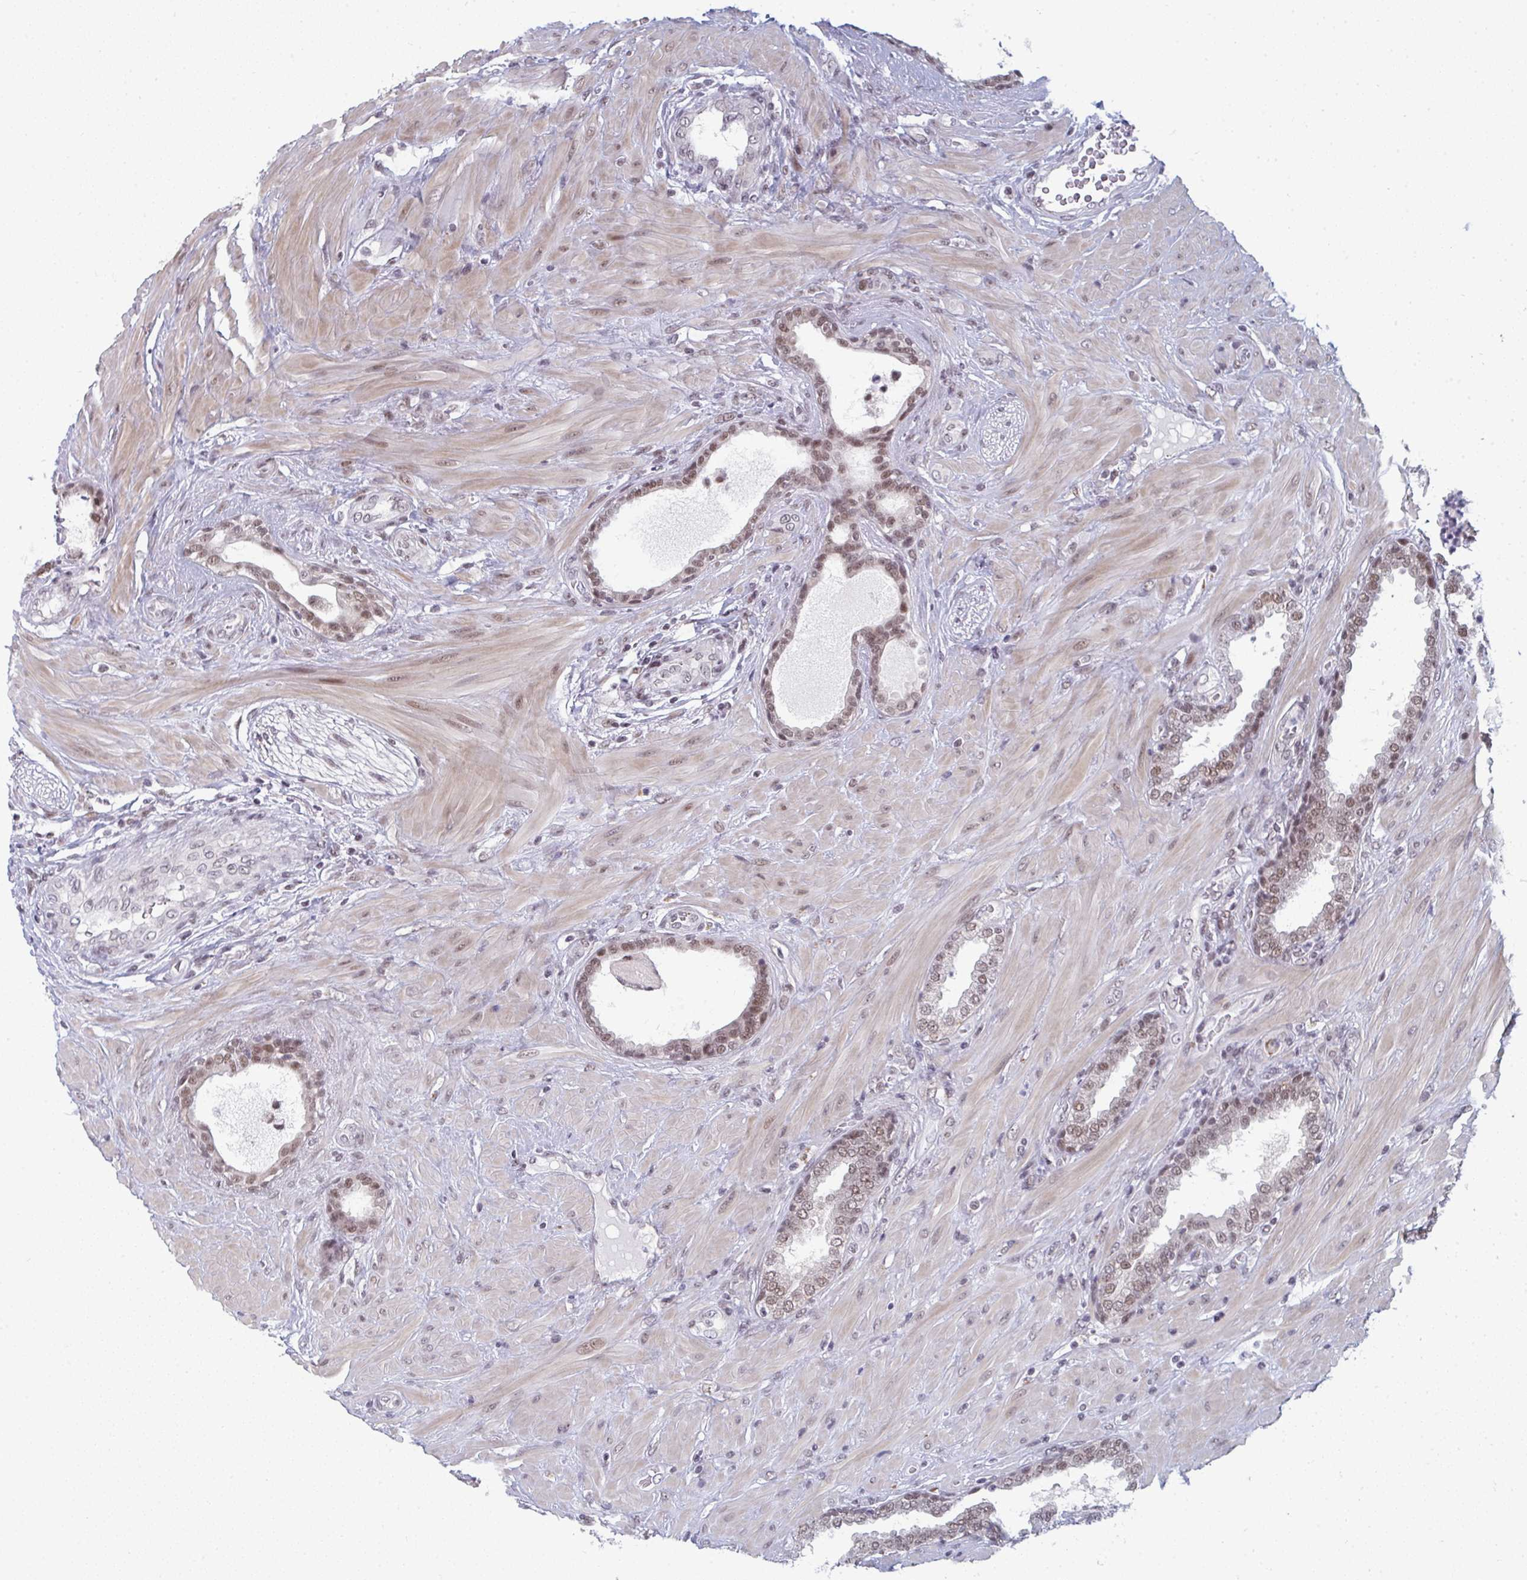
{"staining": {"intensity": "moderate", "quantity": ">75%", "location": "nuclear"}, "tissue": "prostate cancer", "cell_type": "Tumor cells", "image_type": "cancer", "snomed": [{"axis": "morphology", "description": "Adenocarcinoma, High grade"}, {"axis": "topography", "description": "Prostate"}], "caption": "Immunohistochemistry (IHC) (DAB) staining of prostate adenocarcinoma (high-grade) displays moderate nuclear protein expression in about >75% of tumor cells. The staining was performed using DAB (3,3'-diaminobenzidine), with brown indicating positive protein expression. Nuclei are stained blue with hematoxylin.", "gene": "ATF1", "patient": {"sex": "male", "age": 62}}